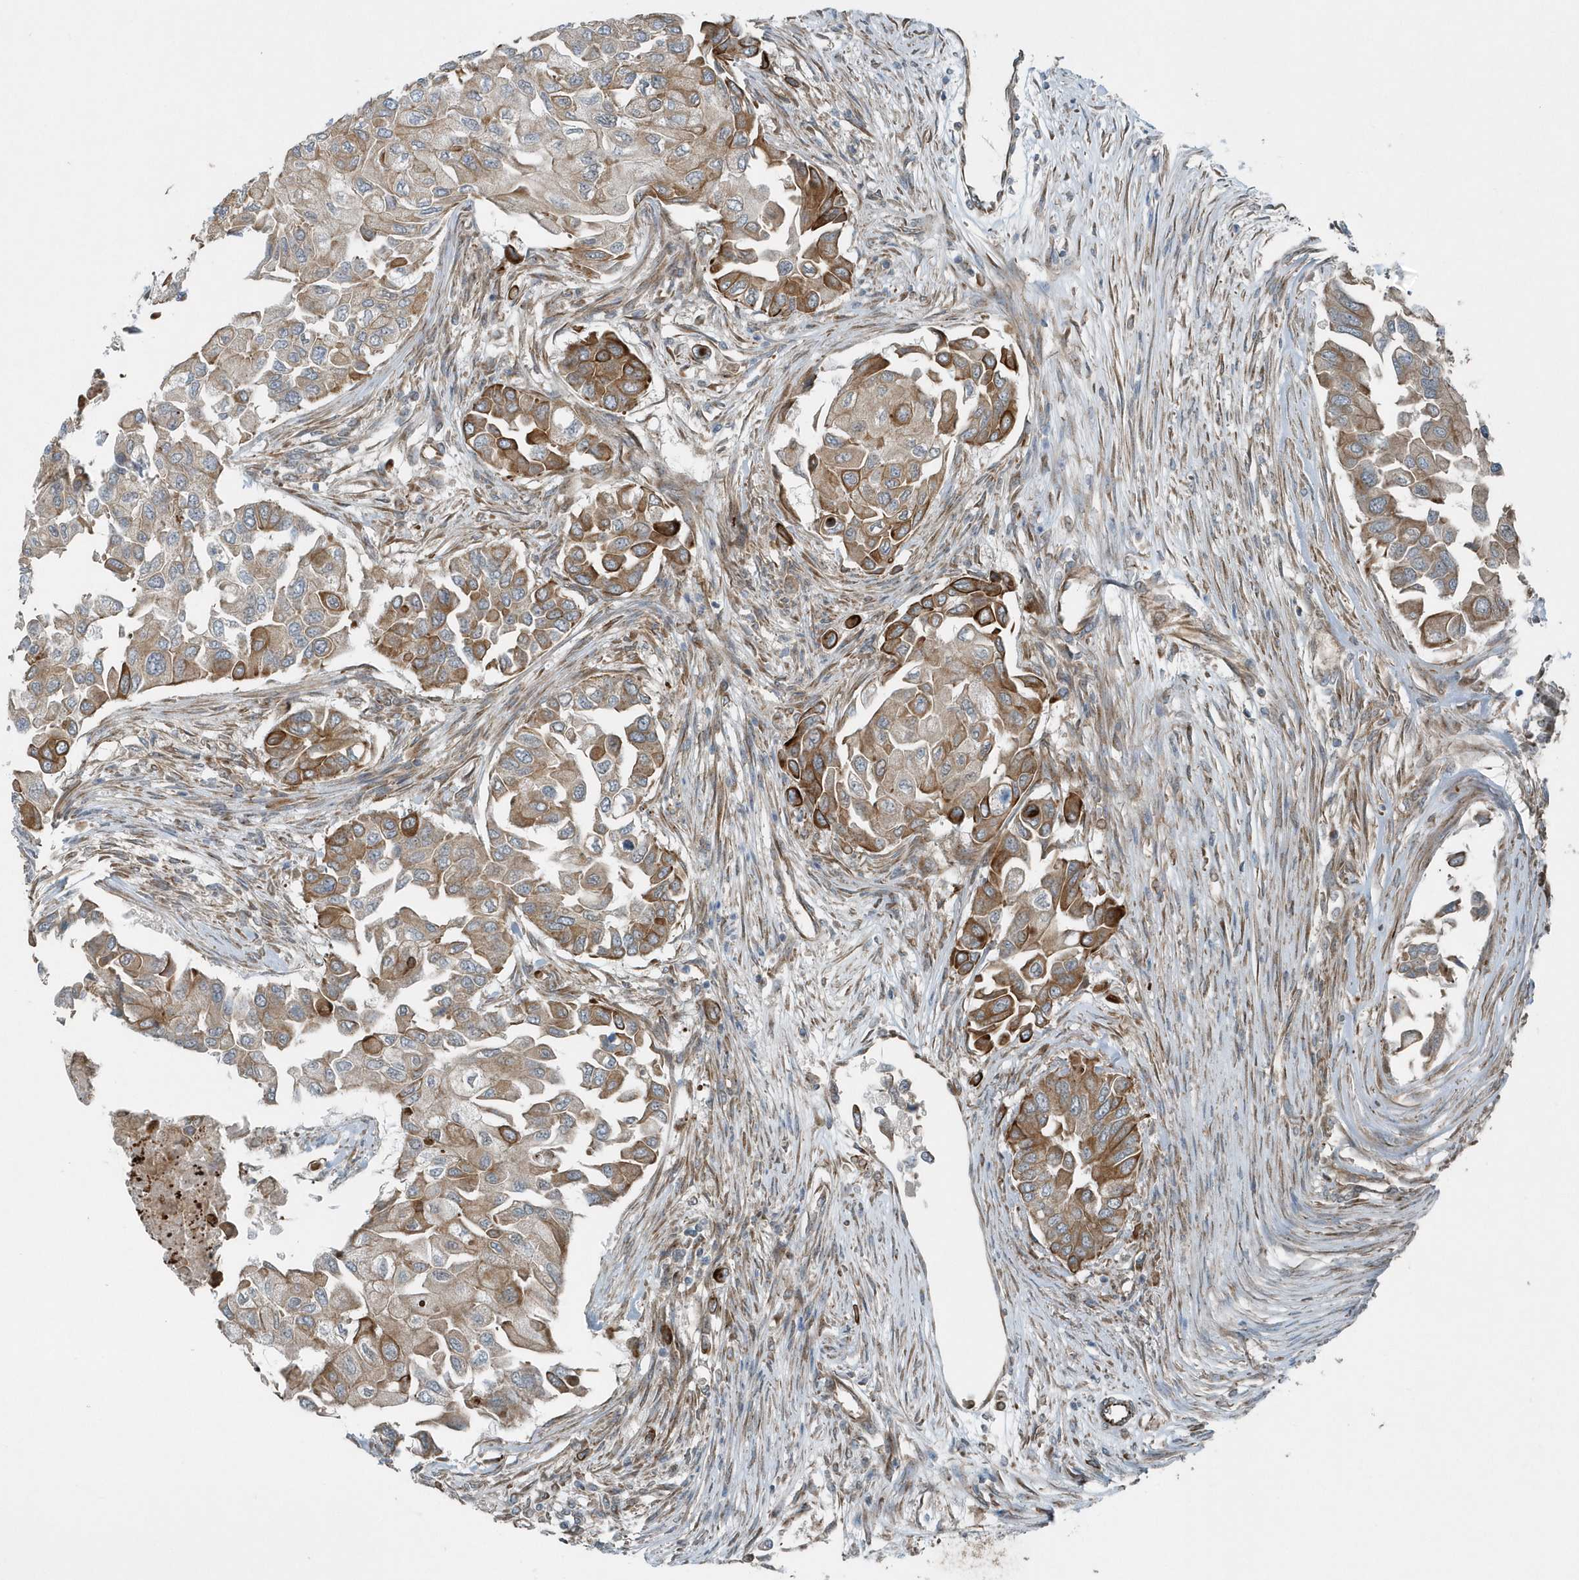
{"staining": {"intensity": "moderate", "quantity": "25%-75%", "location": "cytoplasmic/membranous"}, "tissue": "breast cancer", "cell_type": "Tumor cells", "image_type": "cancer", "snomed": [{"axis": "morphology", "description": "Normal tissue, NOS"}, {"axis": "morphology", "description": "Duct carcinoma"}, {"axis": "topography", "description": "Breast"}], "caption": "Immunohistochemical staining of human breast cancer displays medium levels of moderate cytoplasmic/membranous protein expression in approximately 25%-75% of tumor cells.", "gene": "GCC2", "patient": {"sex": "female", "age": 49}}